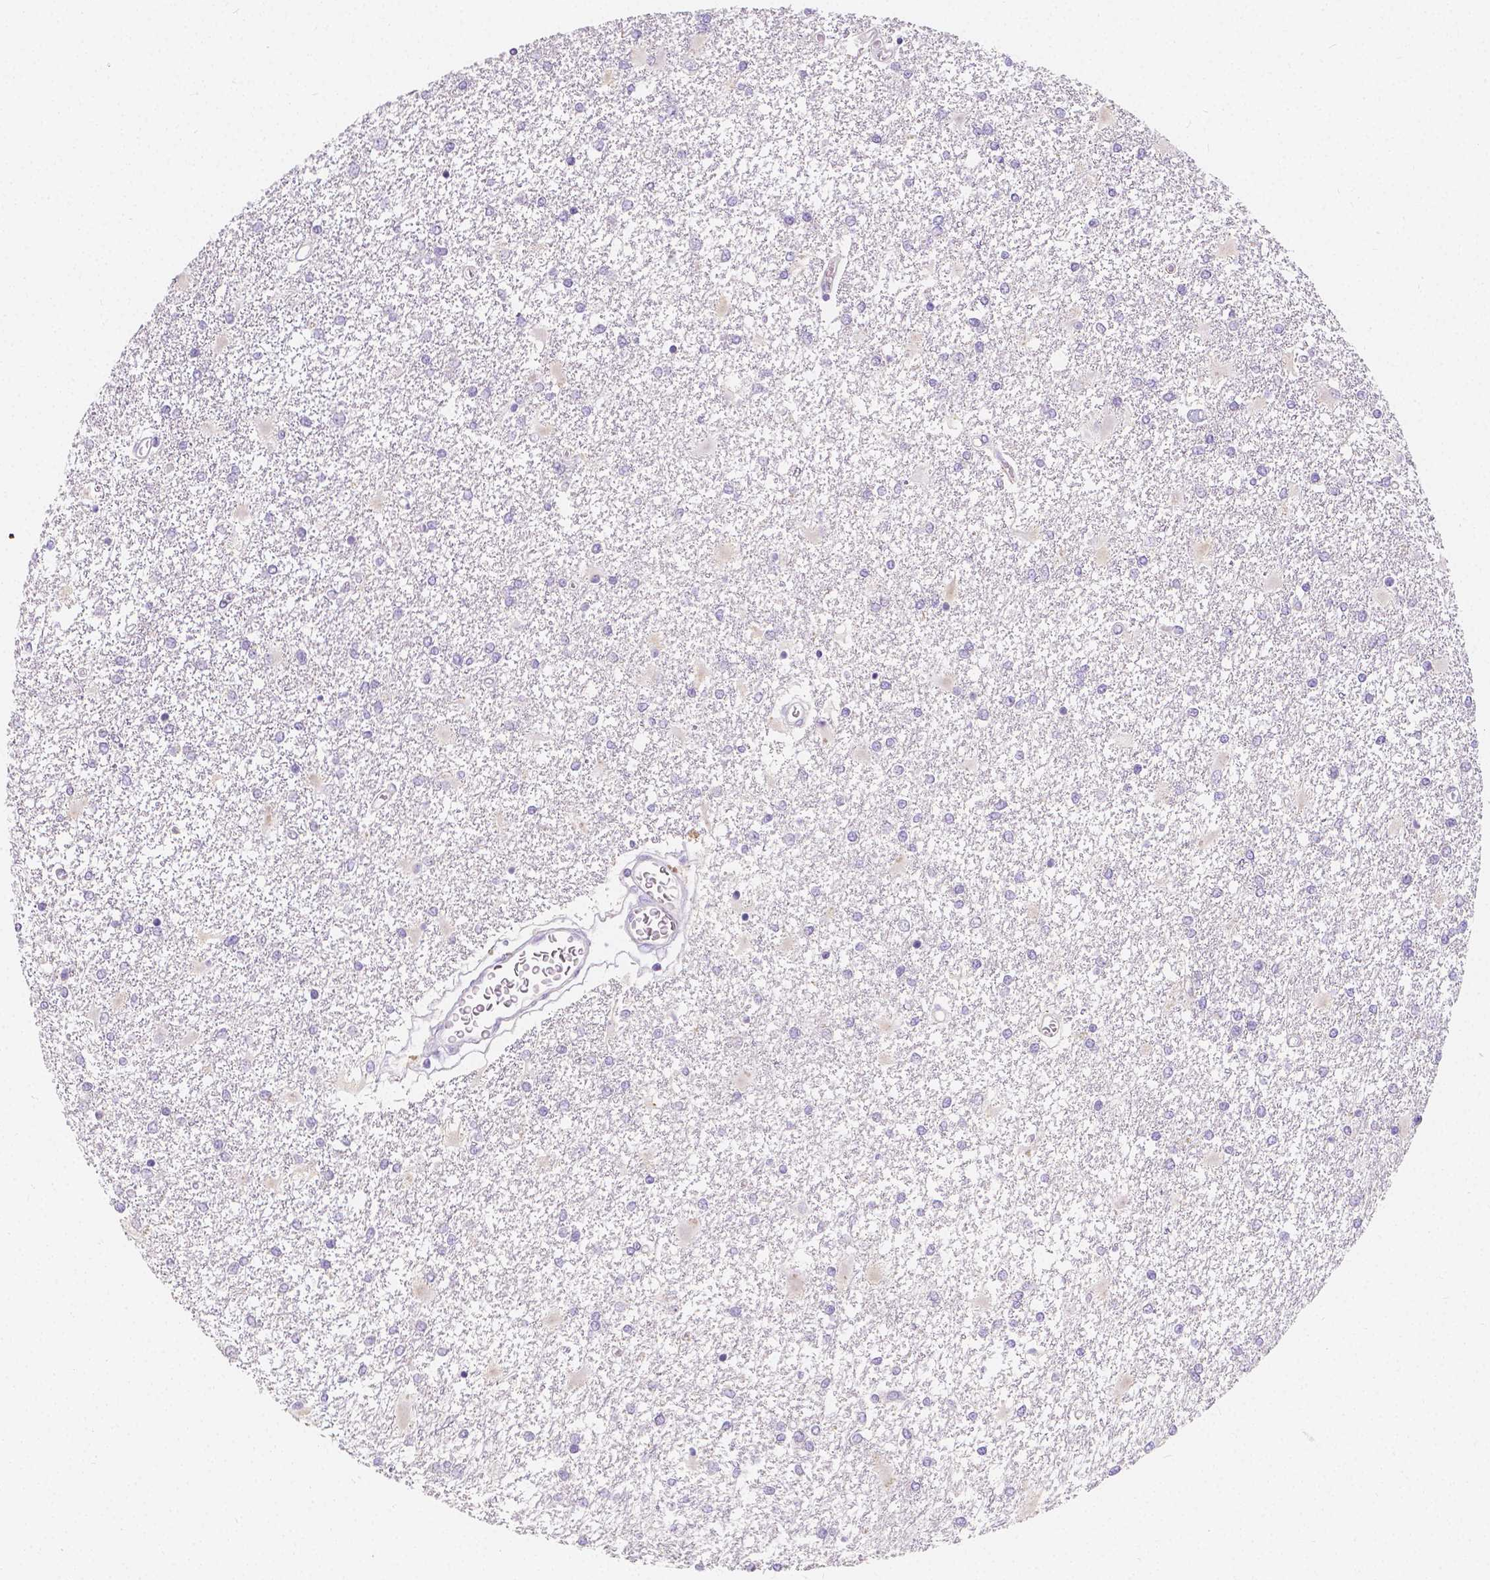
{"staining": {"intensity": "negative", "quantity": "none", "location": "none"}, "tissue": "glioma", "cell_type": "Tumor cells", "image_type": "cancer", "snomed": [{"axis": "morphology", "description": "Glioma, malignant, High grade"}, {"axis": "topography", "description": "Cerebral cortex"}], "caption": "DAB immunohistochemical staining of human glioma exhibits no significant staining in tumor cells. The staining is performed using DAB brown chromogen with nuclei counter-stained in using hematoxylin.", "gene": "RNF186", "patient": {"sex": "male", "age": 79}}